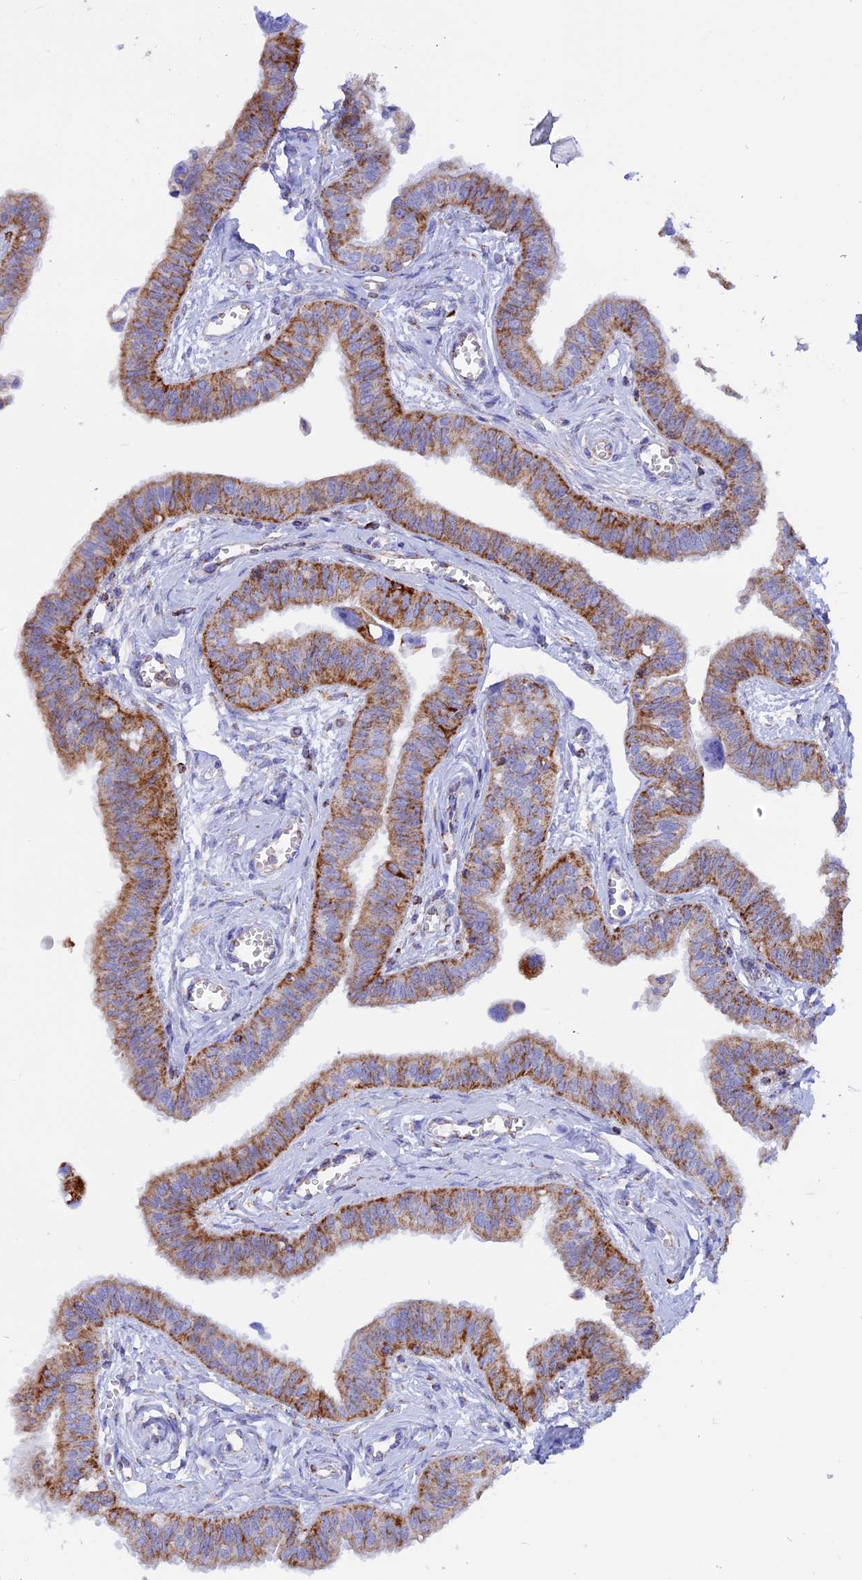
{"staining": {"intensity": "moderate", "quantity": ">75%", "location": "cytoplasmic/membranous"}, "tissue": "fallopian tube", "cell_type": "Glandular cells", "image_type": "normal", "snomed": [{"axis": "morphology", "description": "Normal tissue, NOS"}, {"axis": "morphology", "description": "Carcinoma, NOS"}, {"axis": "topography", "description": "Fallopian tube"}, {"axis": "topography", "description": "Ovary"}], "caption": "This image reveals IHC staining of normal fallopian tube, with medium moderate cytoplasmic/membranous staining in about >75% of glandular cells.", "gene": "GCDH", "patient": {"sex": "female", "age": 59}}